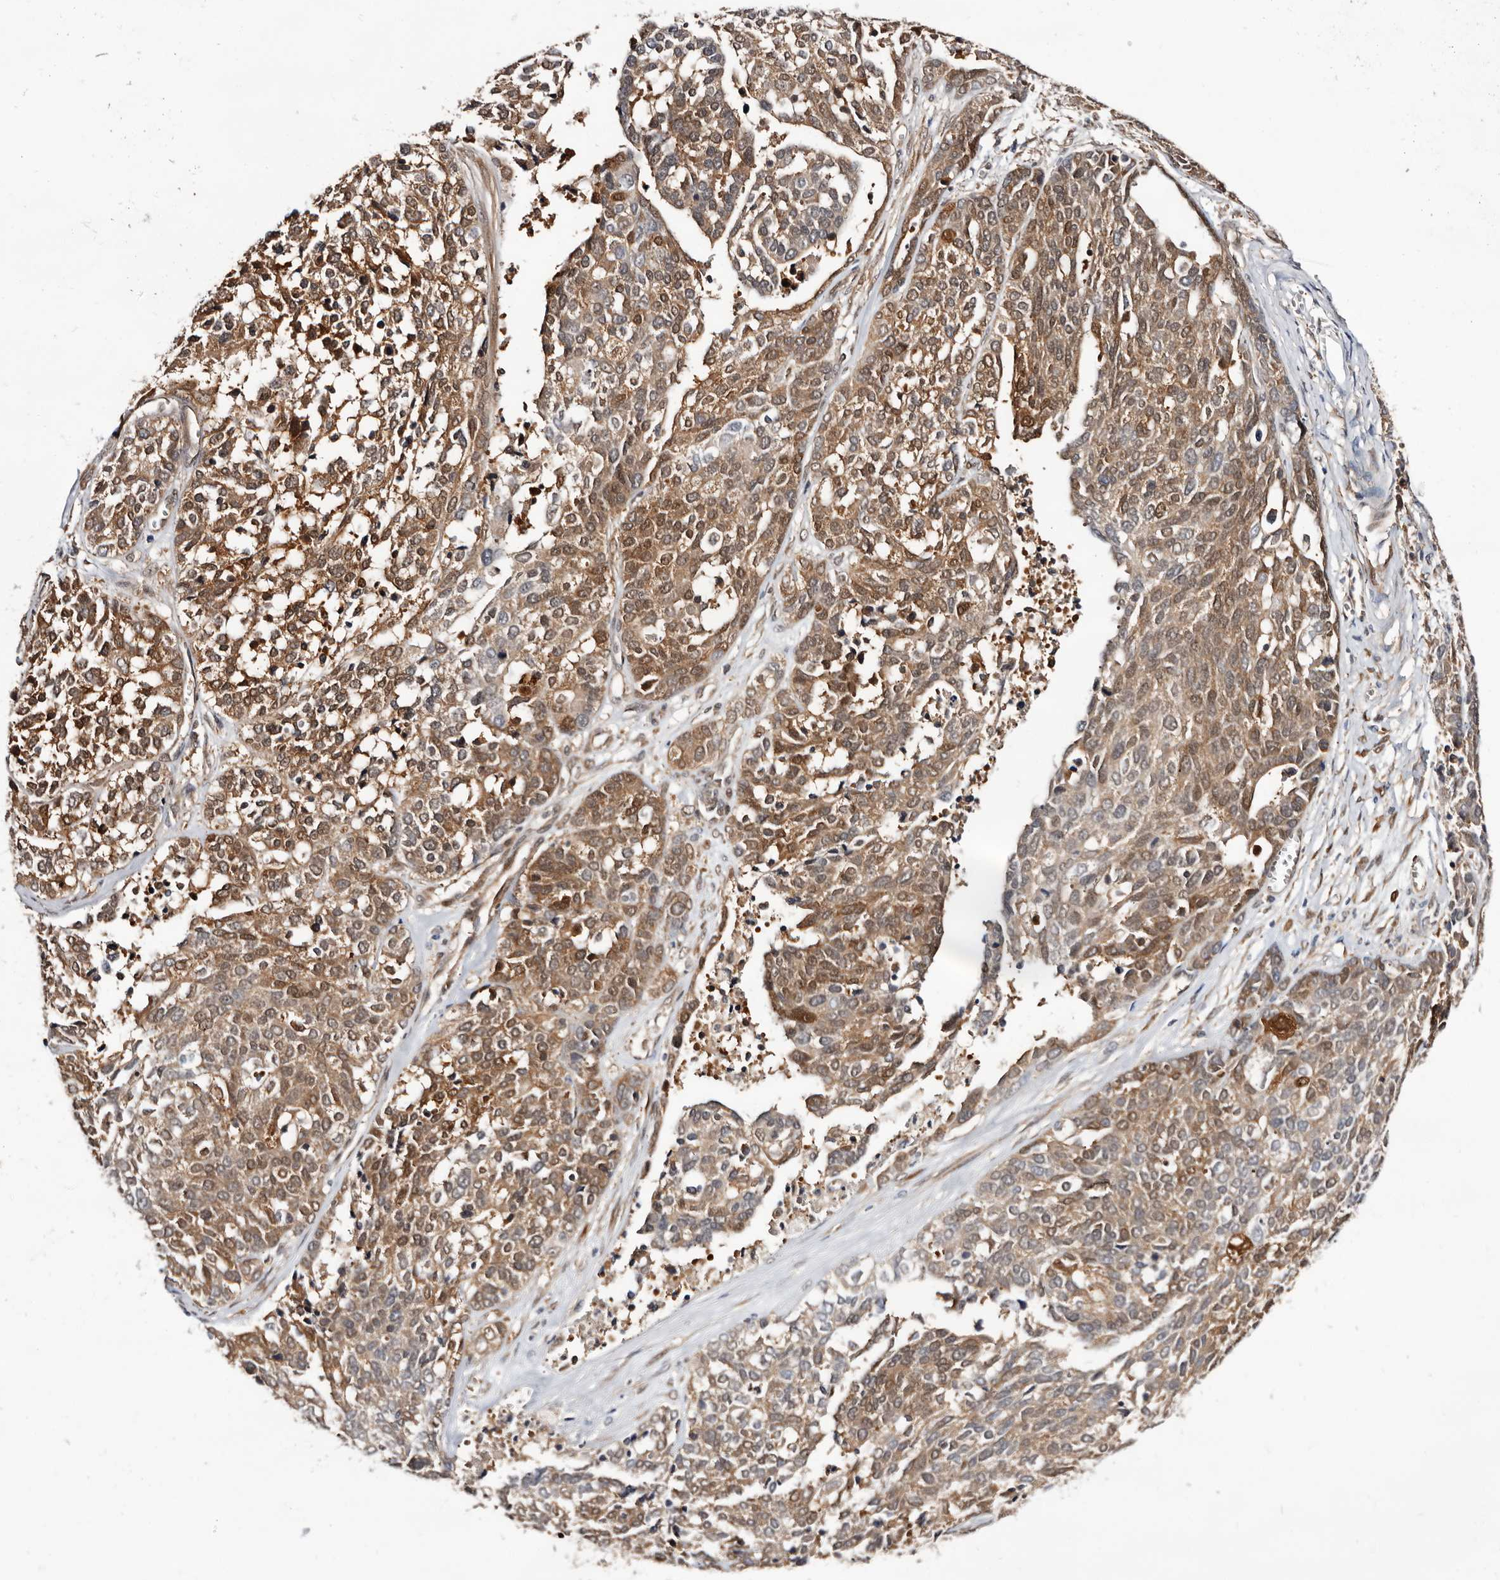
{"staining": {"intensity": "moderate", "quantity": ">75%", "location": "cytoplasmic/membranous"}, "tissue": "ovarian cancer", "cell_type": "Tumor cells", "image_type": "cancer", "snomed": [{"axis": "morphology", "description": "Cystadenocarcinoma, serous, NOS"}, {"axis": "topography", "description": "Ovary"}], "caption": "High-magnification brightfield microscopy of ovarian serous cystadenocarcinoma stained with DAB (brown) and counterstained with hematoxylin (blue). tumor cells exhibit moderate cytoplasmic/membranous staining is identified in approximately>75% of cells.", "gene": "TP53I3", "patient": {"sex": "female", "age": 44}}